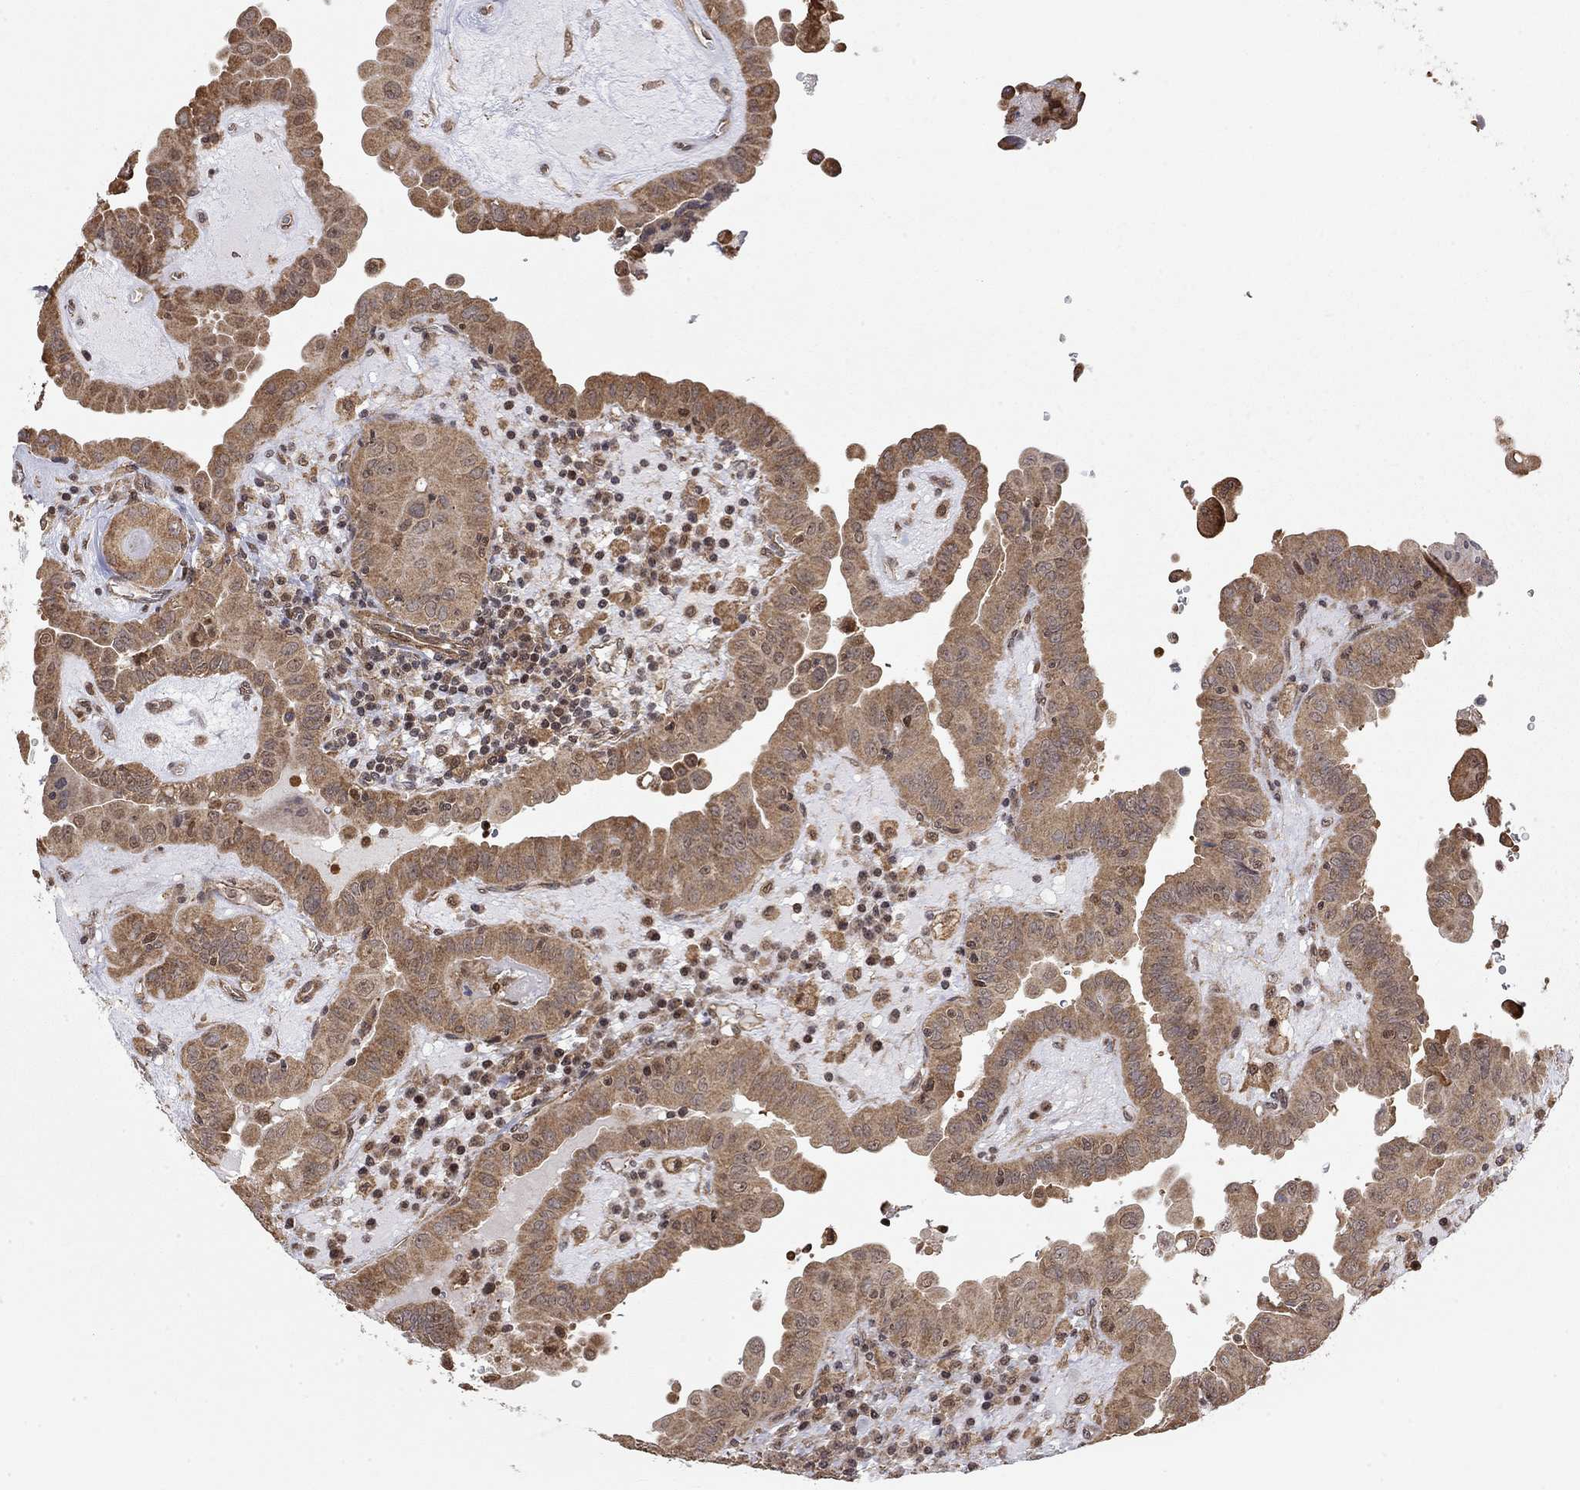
{"staining": {"intensity": "moderate", "quantity": ">75%", "location": "cytoplasmic/membranous"}, "tissue": "thyroid cancer", "cell_type": "Tumor cells", "image_type": "cancer", "snomed": [{"axis": "morphology", "description": "Papillary adenocarcinoma, NOS"}, {"axis": "topography", "description": "Thyroid gland"}], "caption": "A brown stain shows moderate cytoplasmic/membranous staining of a protein in thyroid cancer (papillary adenocarcinoma) tumor cells.", "gene": "TDP1", "patient": {"sex": "female", "age": 37}}